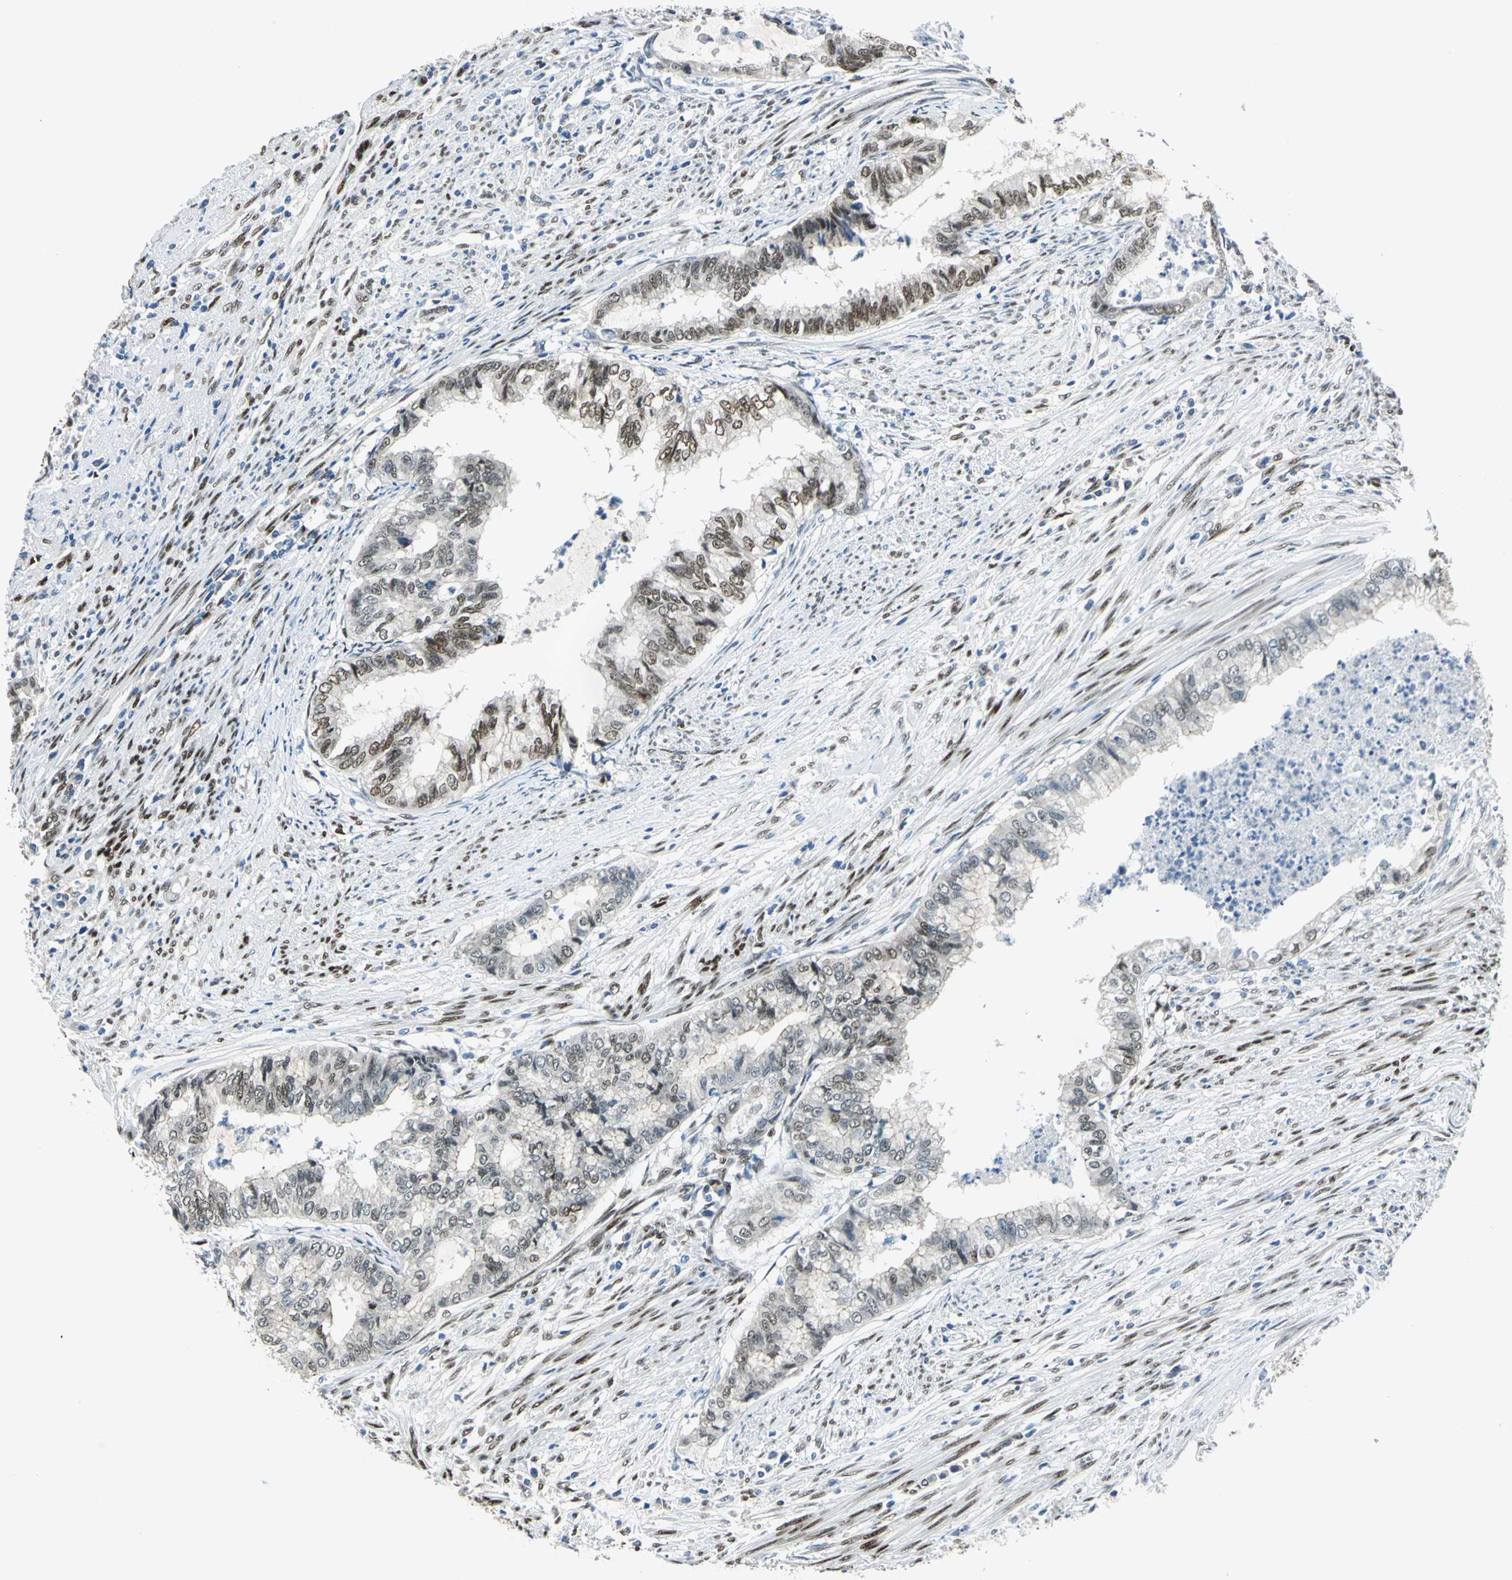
{"staining": {"intensity": "moderate", "quantity": ">75%", "location": "nuclear"}, "tissue": "endometrial cancer", "cell_type": "Tumor cells", "image_type": "cancer", "snomed": [{"axis": "morphology", "description": "Adenocarcinoma, NOS"}, {"axis": "topography", "description": "Endometrium"}], "caption": "Tumor cells reveal medium levels of moderate nuclear staining in approximately >75% of cells in endometrial cancer.", "gene": "NFIA", "patient": {"sex": "female", "age": 79}}